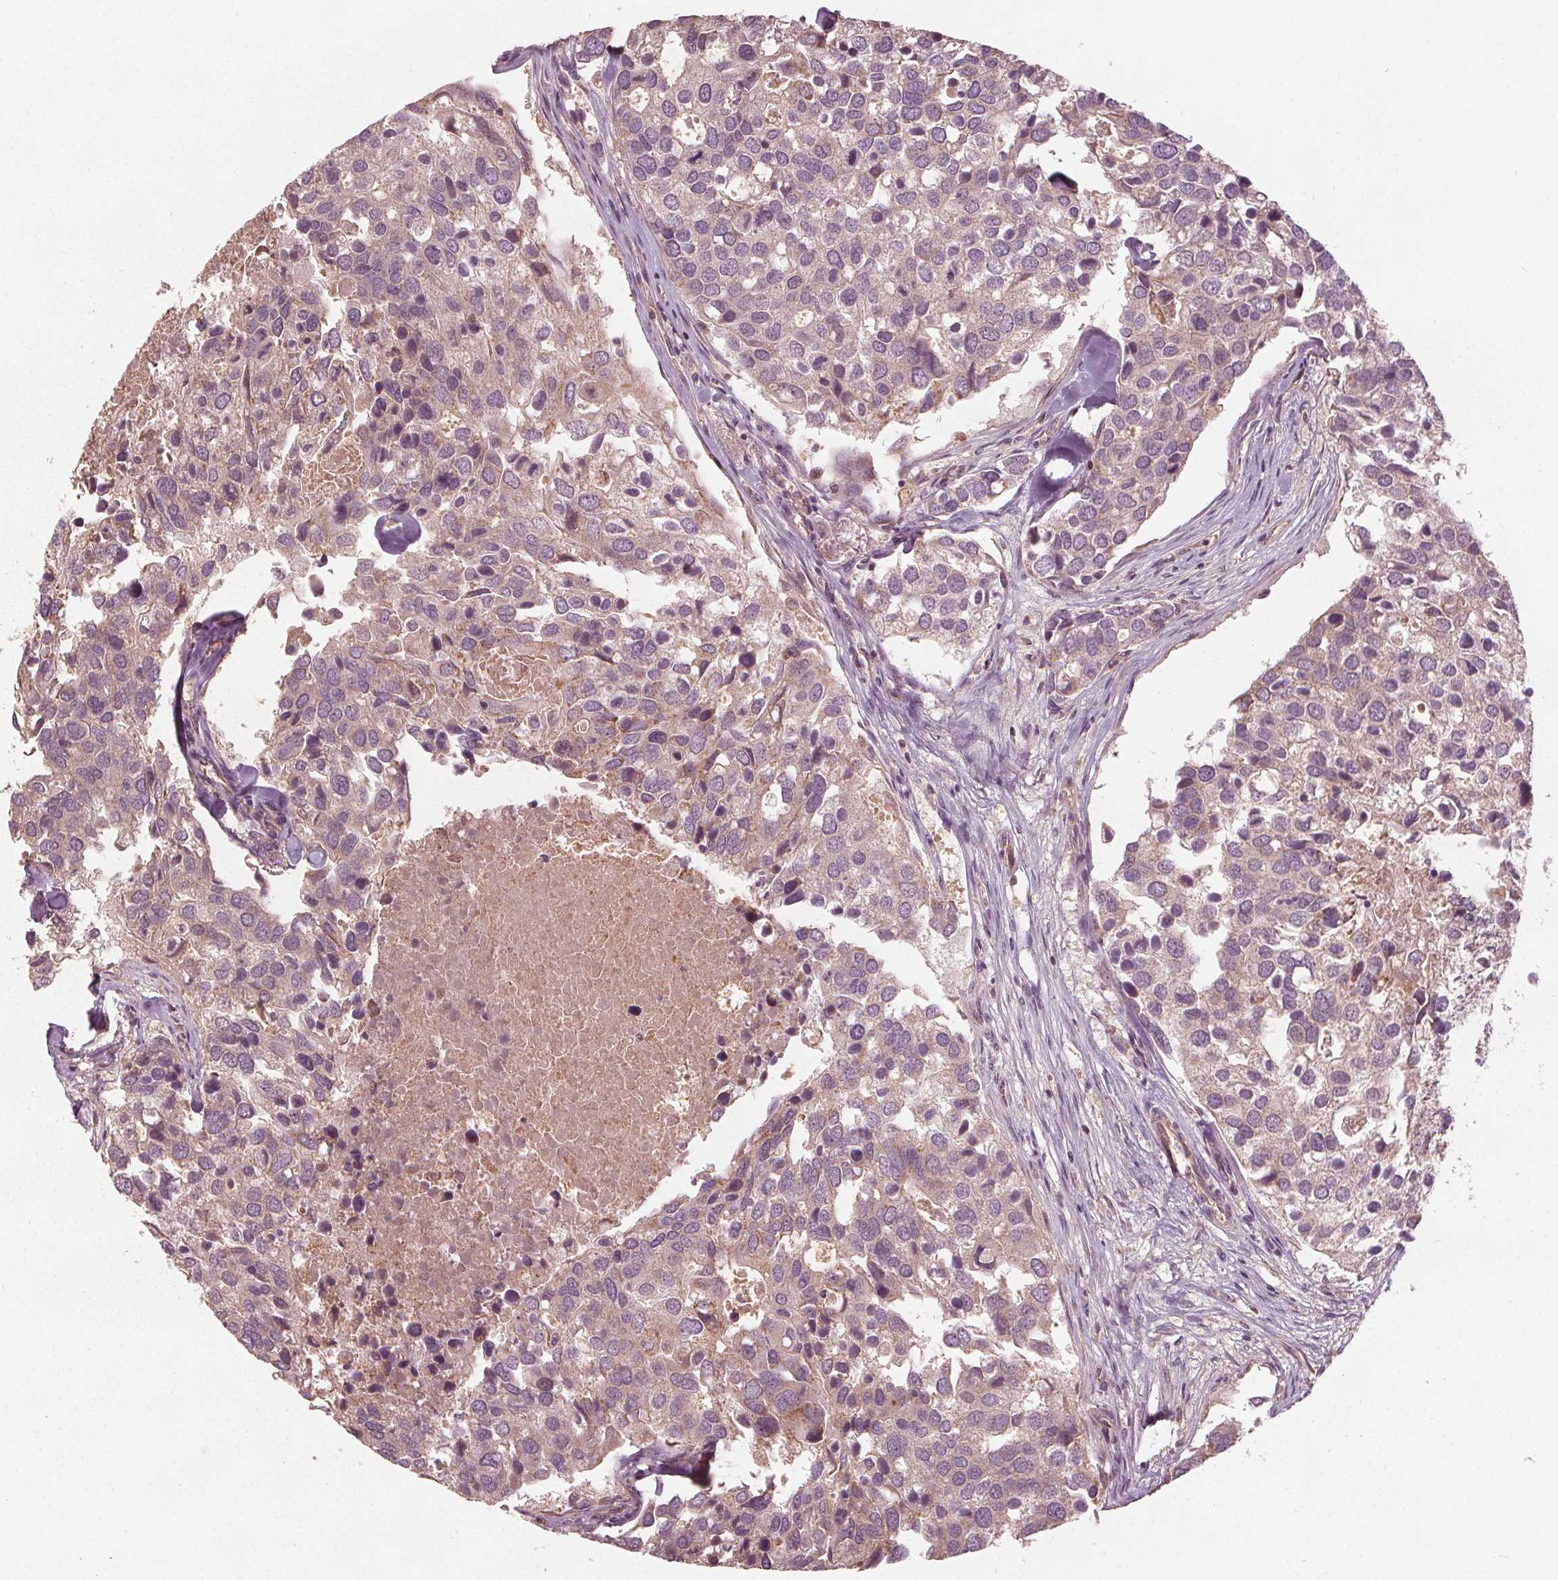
{"staining": {"intensity": "weak", "quantity": "<25%", "location": "cytoplasmic/membranous"}, "tissue": "breast cancer", "cell_type": "Tumor cells", "image_type": "cancer", "snomed": [{"axis": "morphology", "description": "Duct carcinoma"}, {"axis": "topography", "description": "Breast"}], "caption": "Immunohistochemical staining of intraductal carcinoma (breast) displays no significant positivity in tumor cells. (DAB immunohistochemistry (IHC), high magnification).", "gene": "GNB2", "patient": {"sex": "female", "age": 83}}